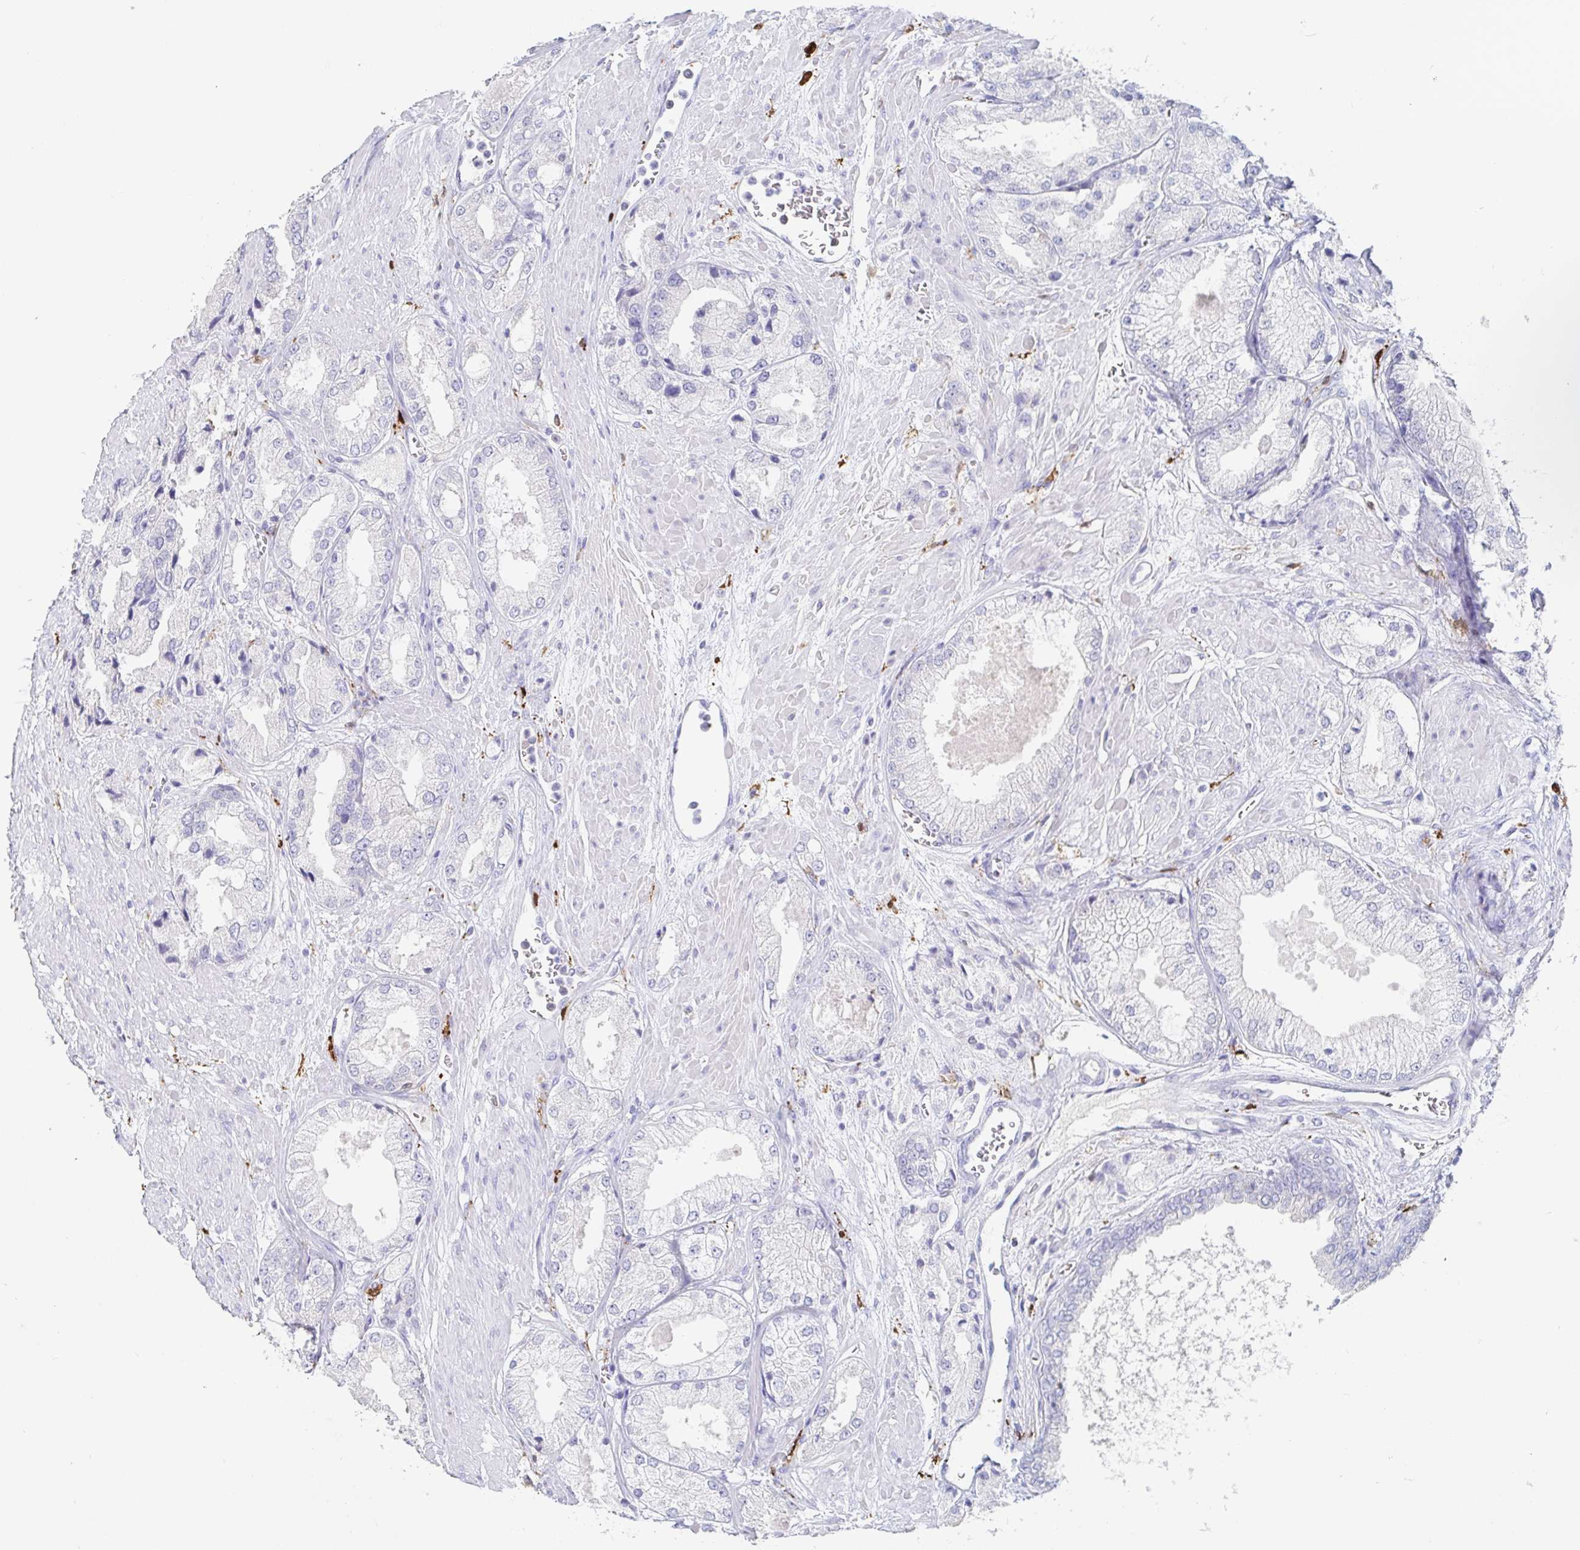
{"staining": {"intensity": "negative", "quantity": "none", "location": "none"}, "tissue": "prostate cancer", "cell_type": "Tumor cells", "image_type": "cancer", "snomed": [{"axis": "morphology", "description": "Adenocarcinoma, High grade"}, {"axis": "topography", "description": "Prostate"}], "caption": "Tumor cells show no significant positivity in prostate high-grade adenocarcinoma. The staining is performed using DAB brown chromogen with nuclei counter-stained in using hematoxylin.", "gene": "OR2A4", "patient": {"sex": "male", "age": 68}}